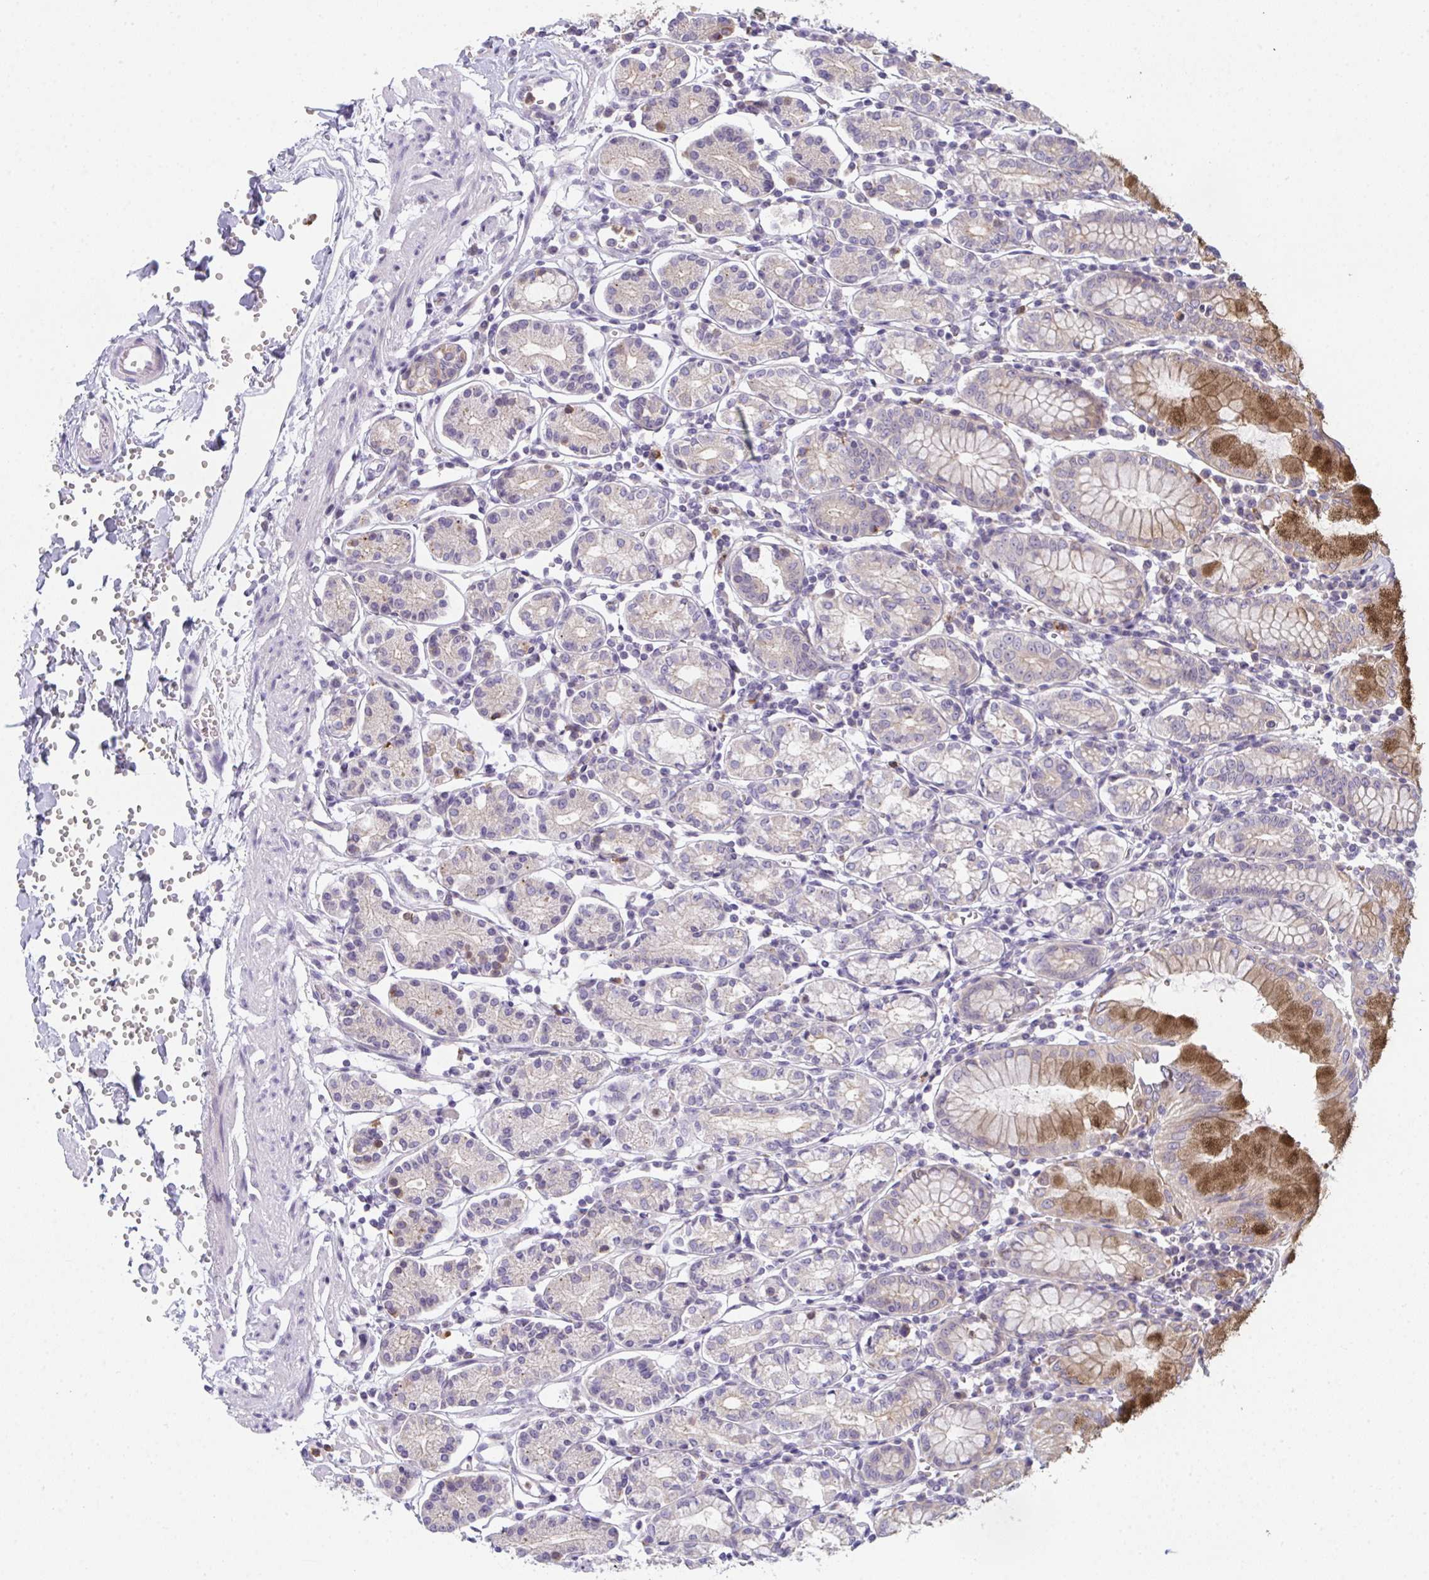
{"staining": {"intensity": "strong", "quantity": "<25%", "location": "cytoplasmic/membranous"}, "tissue": "stomach", "cell_type": "Glandular cells", "image_type": "normal", "snomed": [{"axis": "morphology", "description": "Normal tissue, NOS"}, {"axis": "topography", "description": "Stomach"}], "caption": "A medium amount of strong cytoplasmic/membranous expression is appreciated in approximately <25% of glandular cells in unremarkable stomach.", "gene": "RIOK1", "patient": {"sex": "female", "age": 62}}